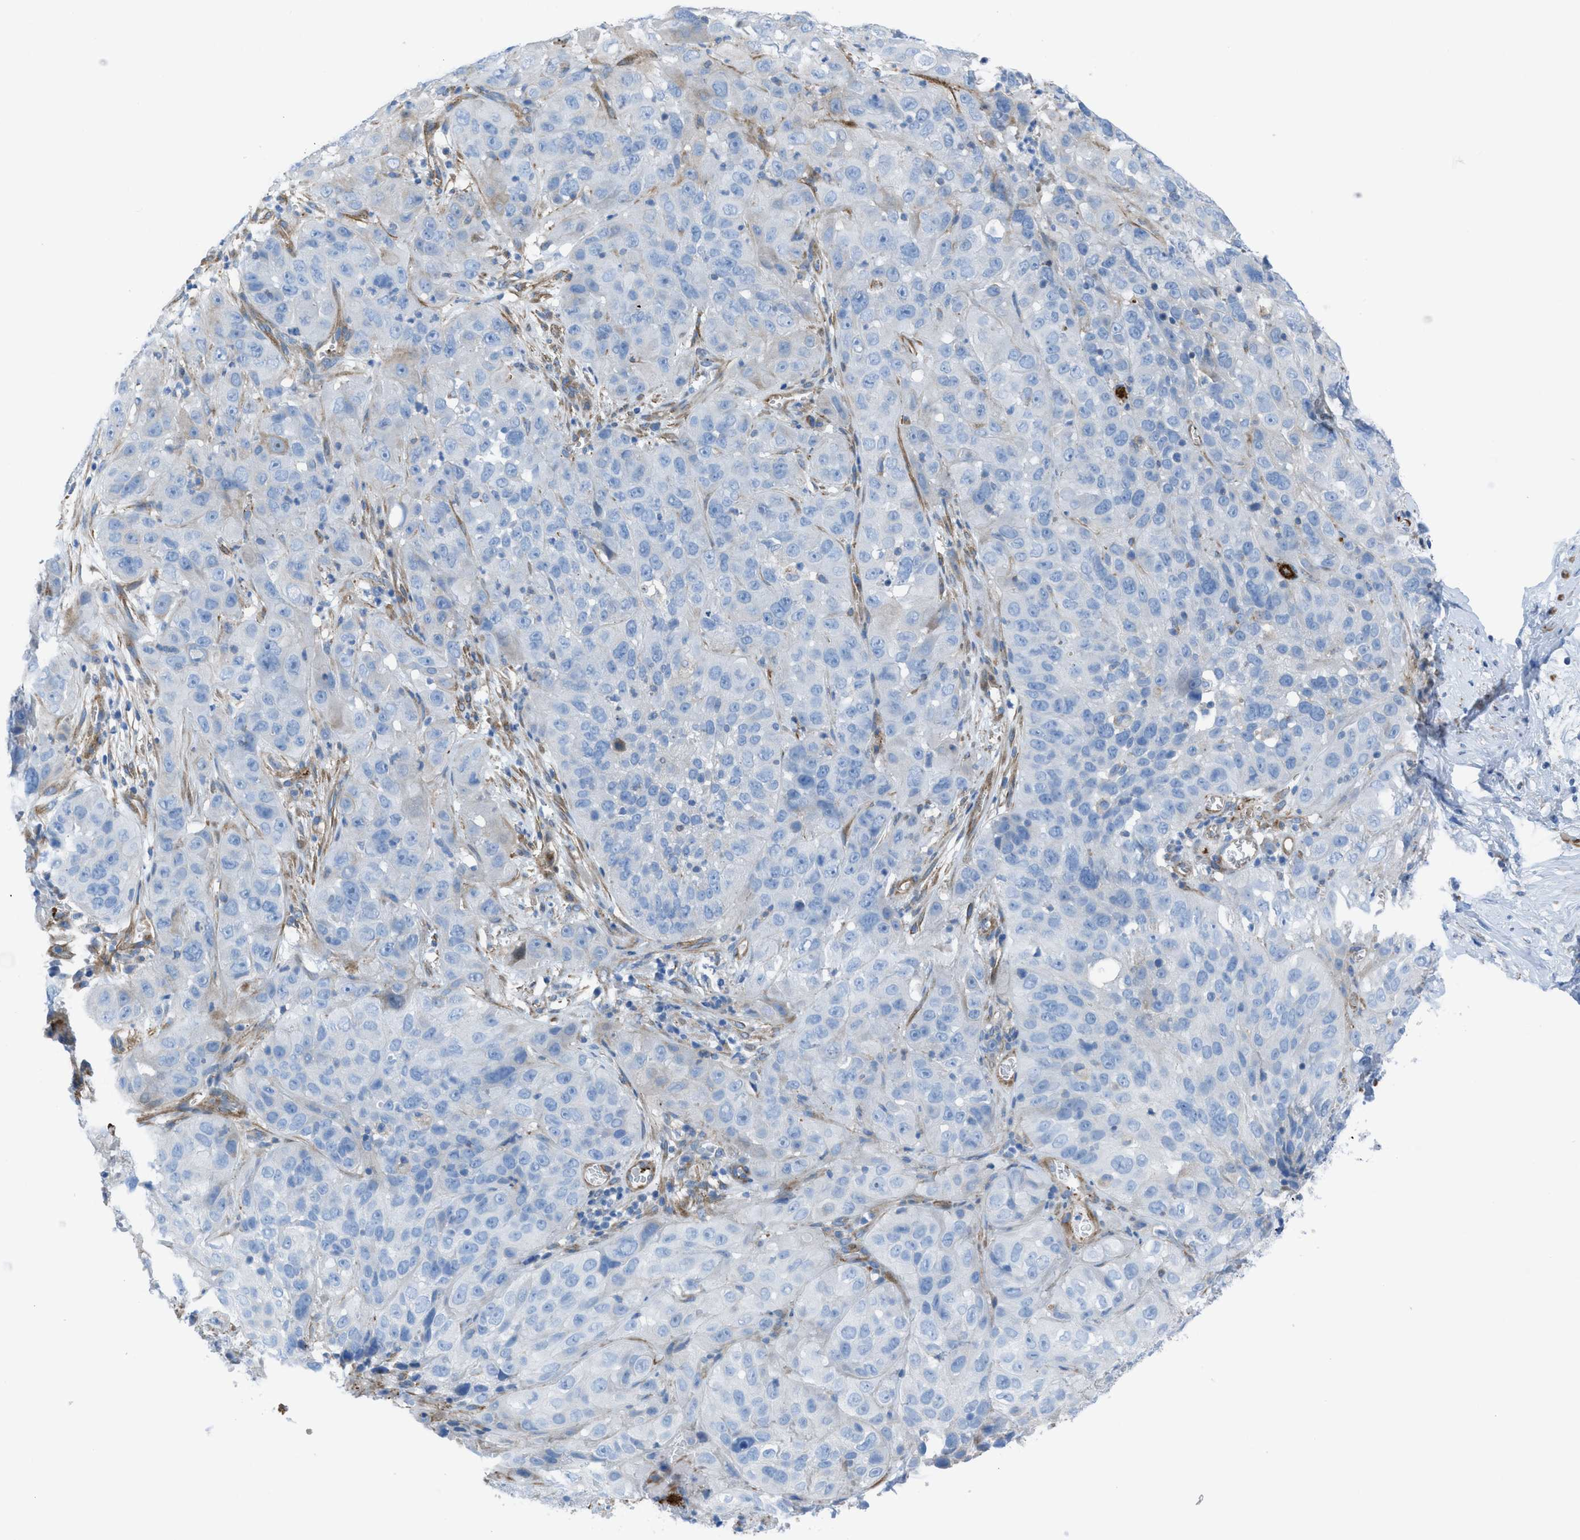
{"staining": {"intensity": "negative", "quantity": "none", "location": "none"}, "tissue": "cervical cancer", "cell_type": "Tumor cells", "image_type": "cancer", "snomed": [{"axis": "morphology", "description": "Squamous cell carcinoma, NOS"}, {"axis": "topography", "description": "Cervix"}], "caption": "This is a histopathology image of IHC staining of cervical cancer (squamous cell carcinoma), which shows no expression in tumor cells.", "gene": "KCNH7", "patient": {"sex": "female", "age": 32}}